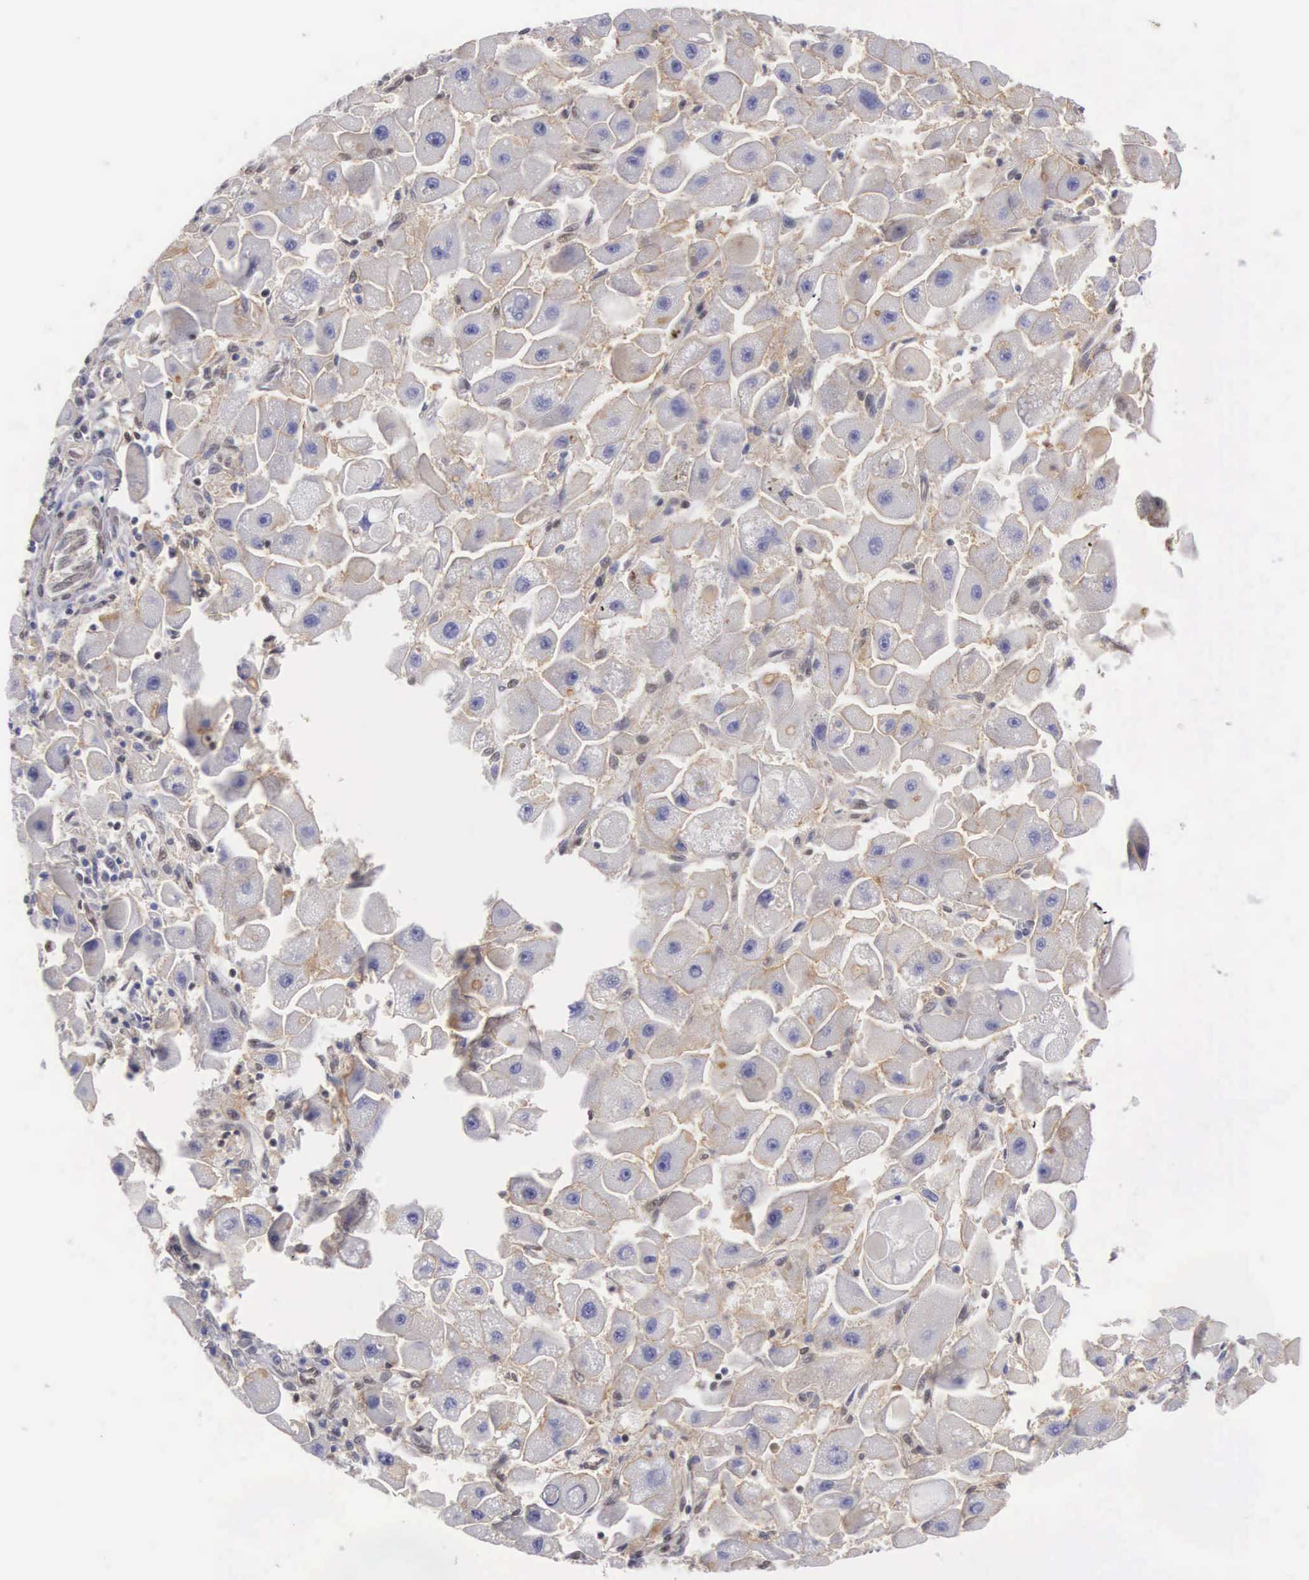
{"staining": {"intensity": "weak", "quantity": "25%-75%", "location": "cytoplasmic/membranous"}, "tissue": "liver cancer", "cell_type": "Tumor cells", "image_type": "cancer", "snomed": [{"axis": "morphology", "description": "Carcinoma, Hepatocellular, NOS"}, {"axis": "topography", "description": "Liver"}], "caption": "Immunohistochemistry of human liver cancer (hepatocellular carcinoma) demonstrates low levels of weak cytoplasmic/membranous expression in approximately 25%-75% of tumor cells. (Stains: DAB in brown, nuclei in blue, Microscopy: brightfield microscopy at high magnification).", "gene": "NR4A2", "patient": {"sex": "male", "age": 24}}